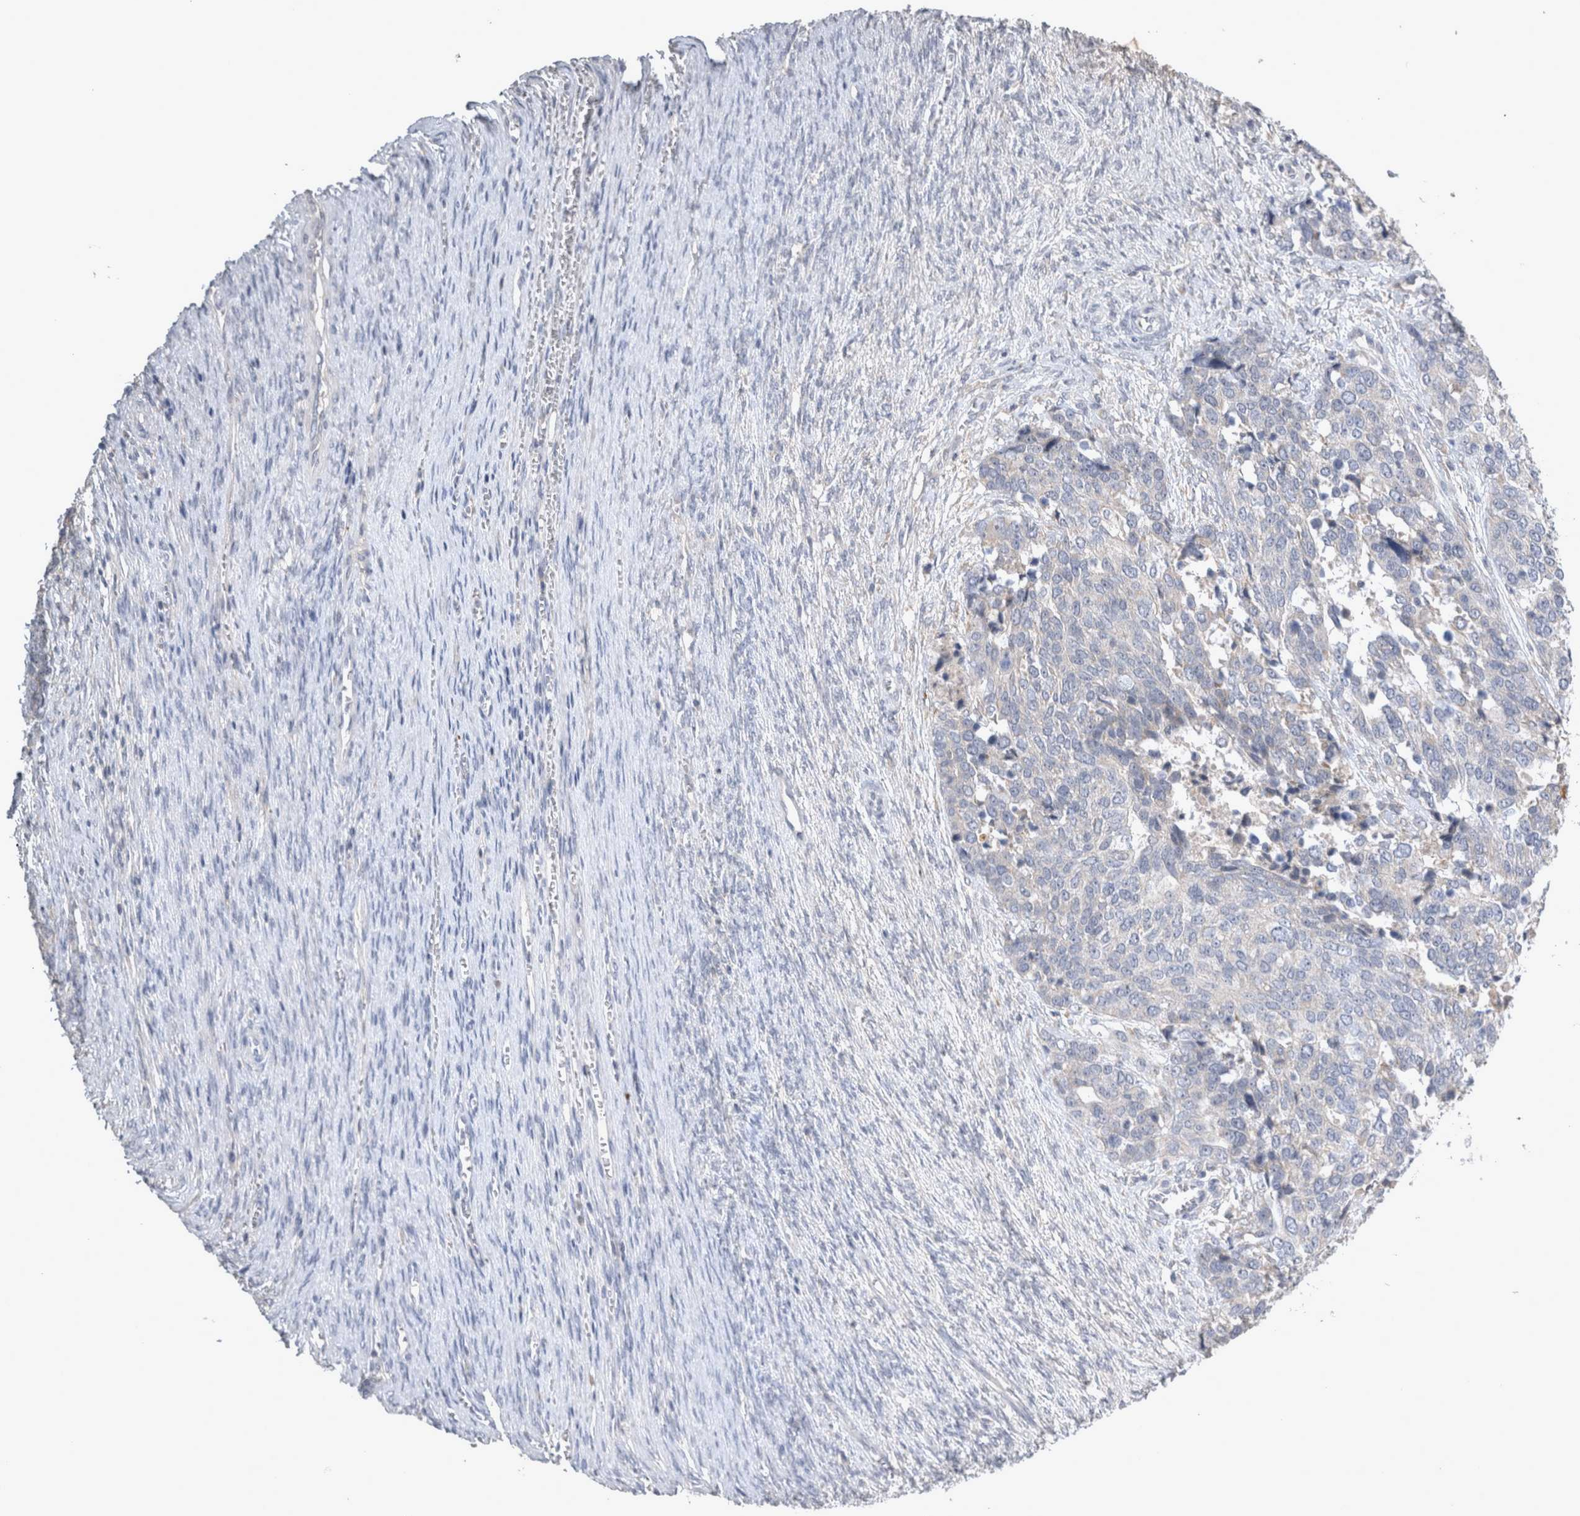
{"staining": {"intensity": "negative", "quantity": "none", "location": "none"}, "tissue": "ovarian cancer", "cell_type": "Tumor cells", "image_type": "cancer", "snomed": [{"axis": "morphology", "description": "Cystadenocarcinoma, serous, NOS"}, {"axis": "topography", "description": "Ovary"}], "caption": "This is an immunohistochemistry (IHC) image of ovarian cancer (serous cystadenocarcinoma). There is no expression in tumor cells.", "gene": "SLC22A11", "patient": {"sex": "female", "age": 44}}